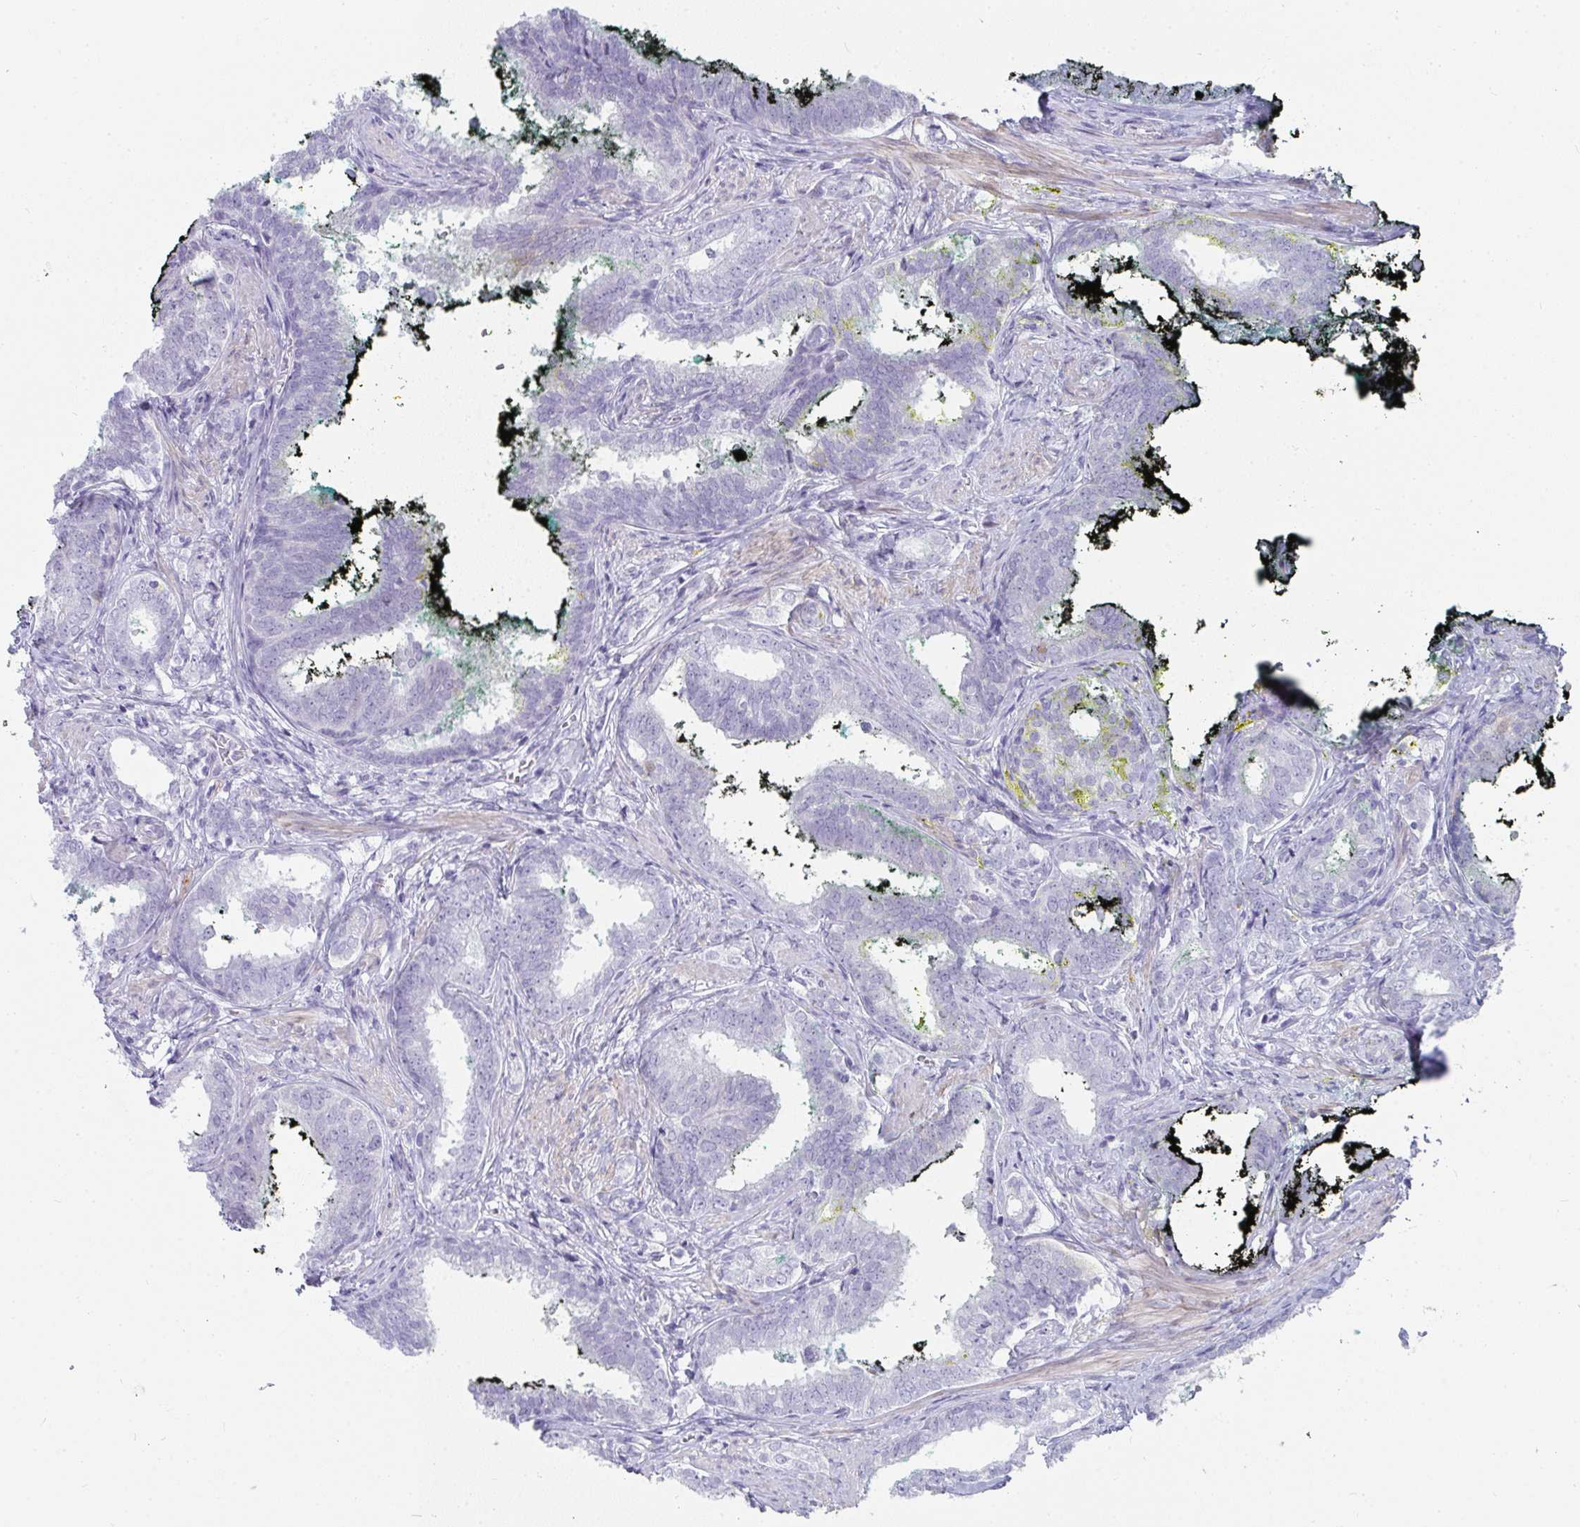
{"staining": {"intensity": "negative", "quantity": "none", "location": "none"}, "tissue": "prostate cancer", "cell_type": "Tumor cells", "image_type": "cancer", "snomed": [{"axis": "morphology", "description": "Adenocarcinoma, High grade"}, {"axis": "topography", "description": "Prostate"}], "caption": "A histopathology image of human prostate cancer (adenocarcinoma (high-grade)) is negative for staining in tumor cells.", "gene": "PRND", "patient": {"sex": "male", "age": 72}}